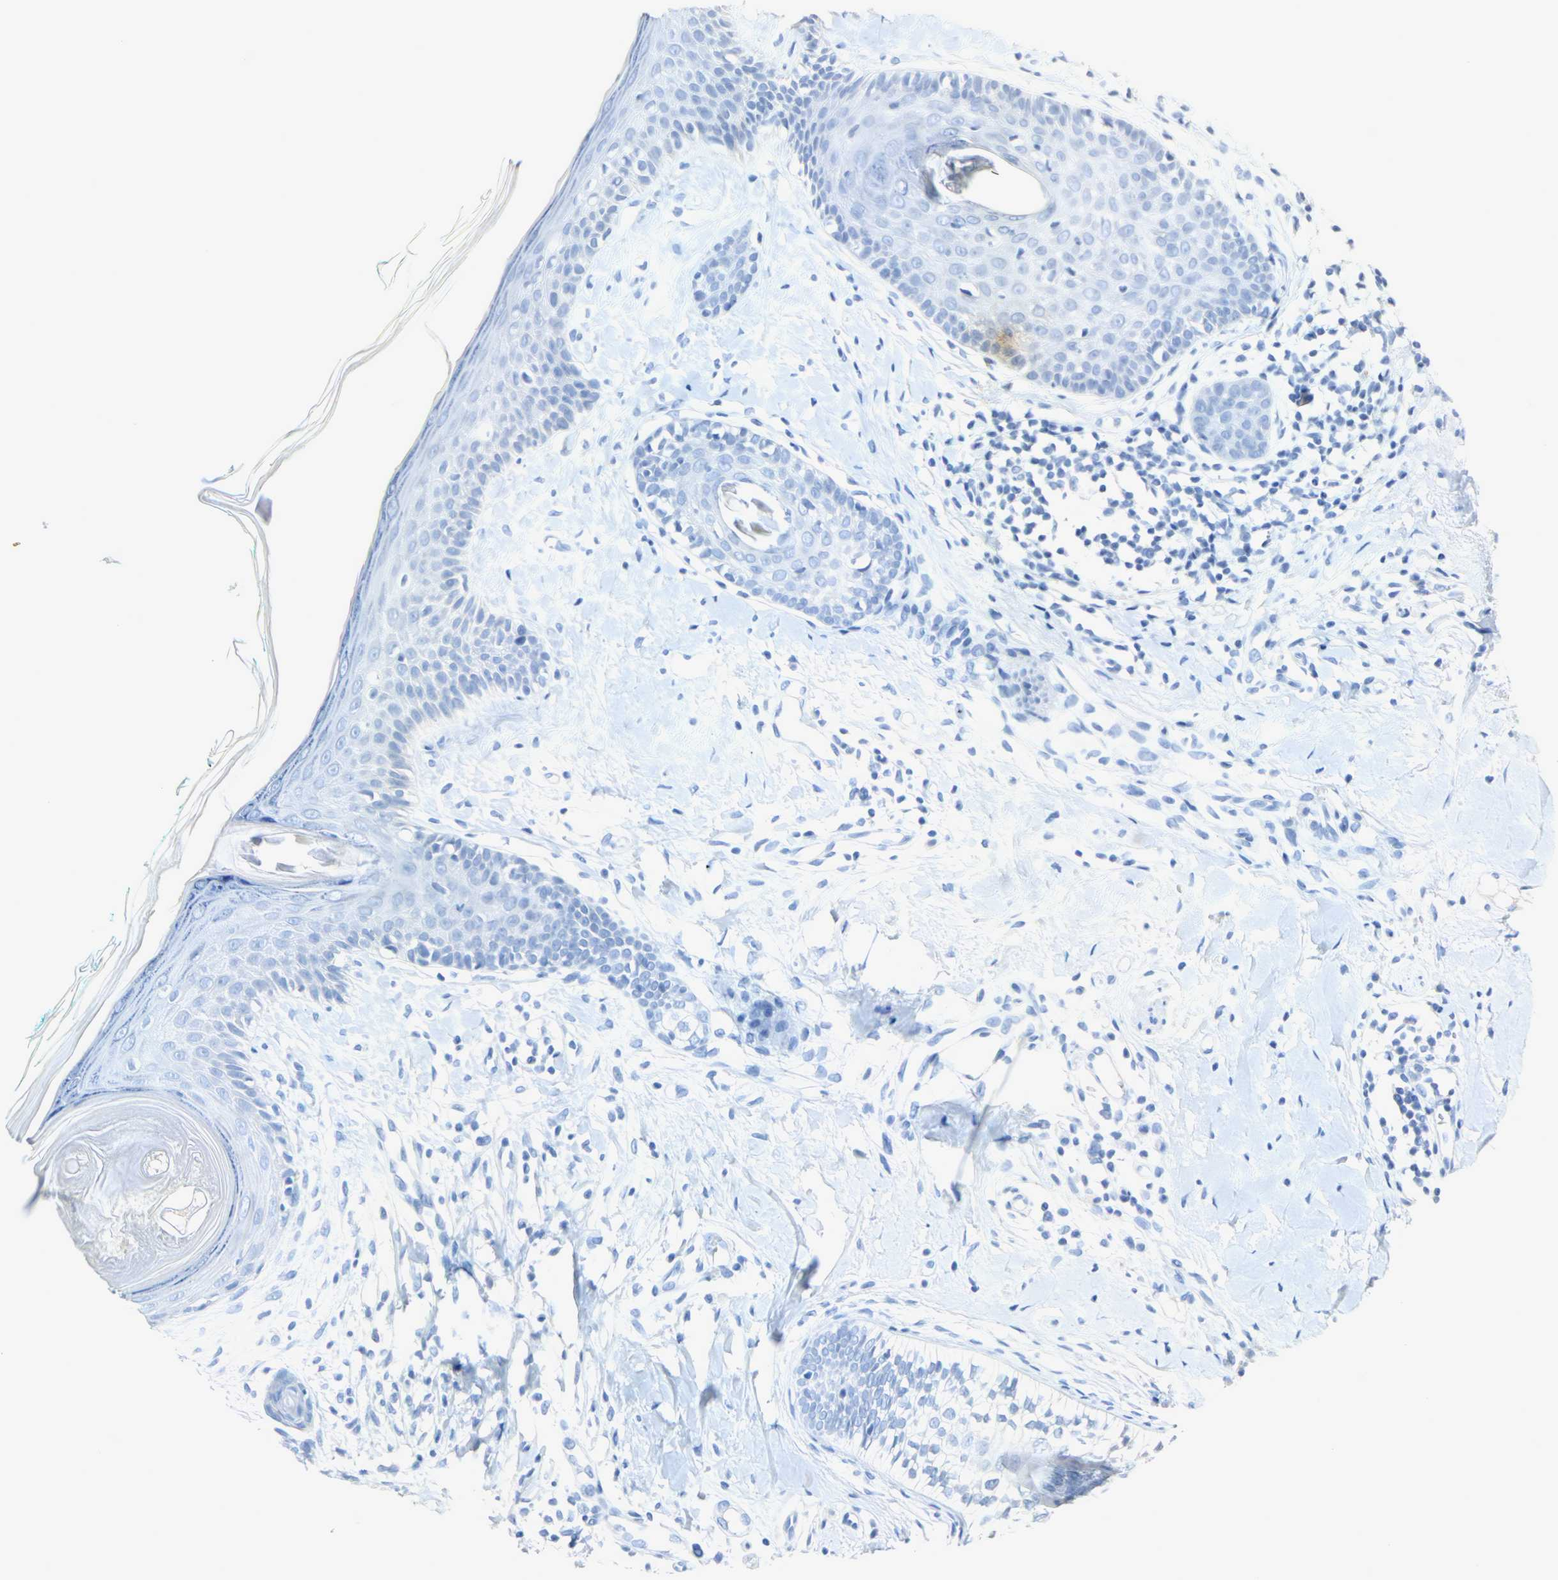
{"staining": {"intensity": "negative", "quantity": "none", "location": "none"}, "tissue": "skin cancer", "cell_type": "Tumor cells", "image_type": "cancer", "snomed": [{"axis": "morphology", "description": "Basal cell carcinoma"}, {"axis": "topography", "description": "Skin"}], "caption": "Skin basal cell carcinoma was stained to show a protein in brown. There is no significant staining in tumor cells.", "gene": "CA3", "patient": {"sex": "female", "age": 58}}